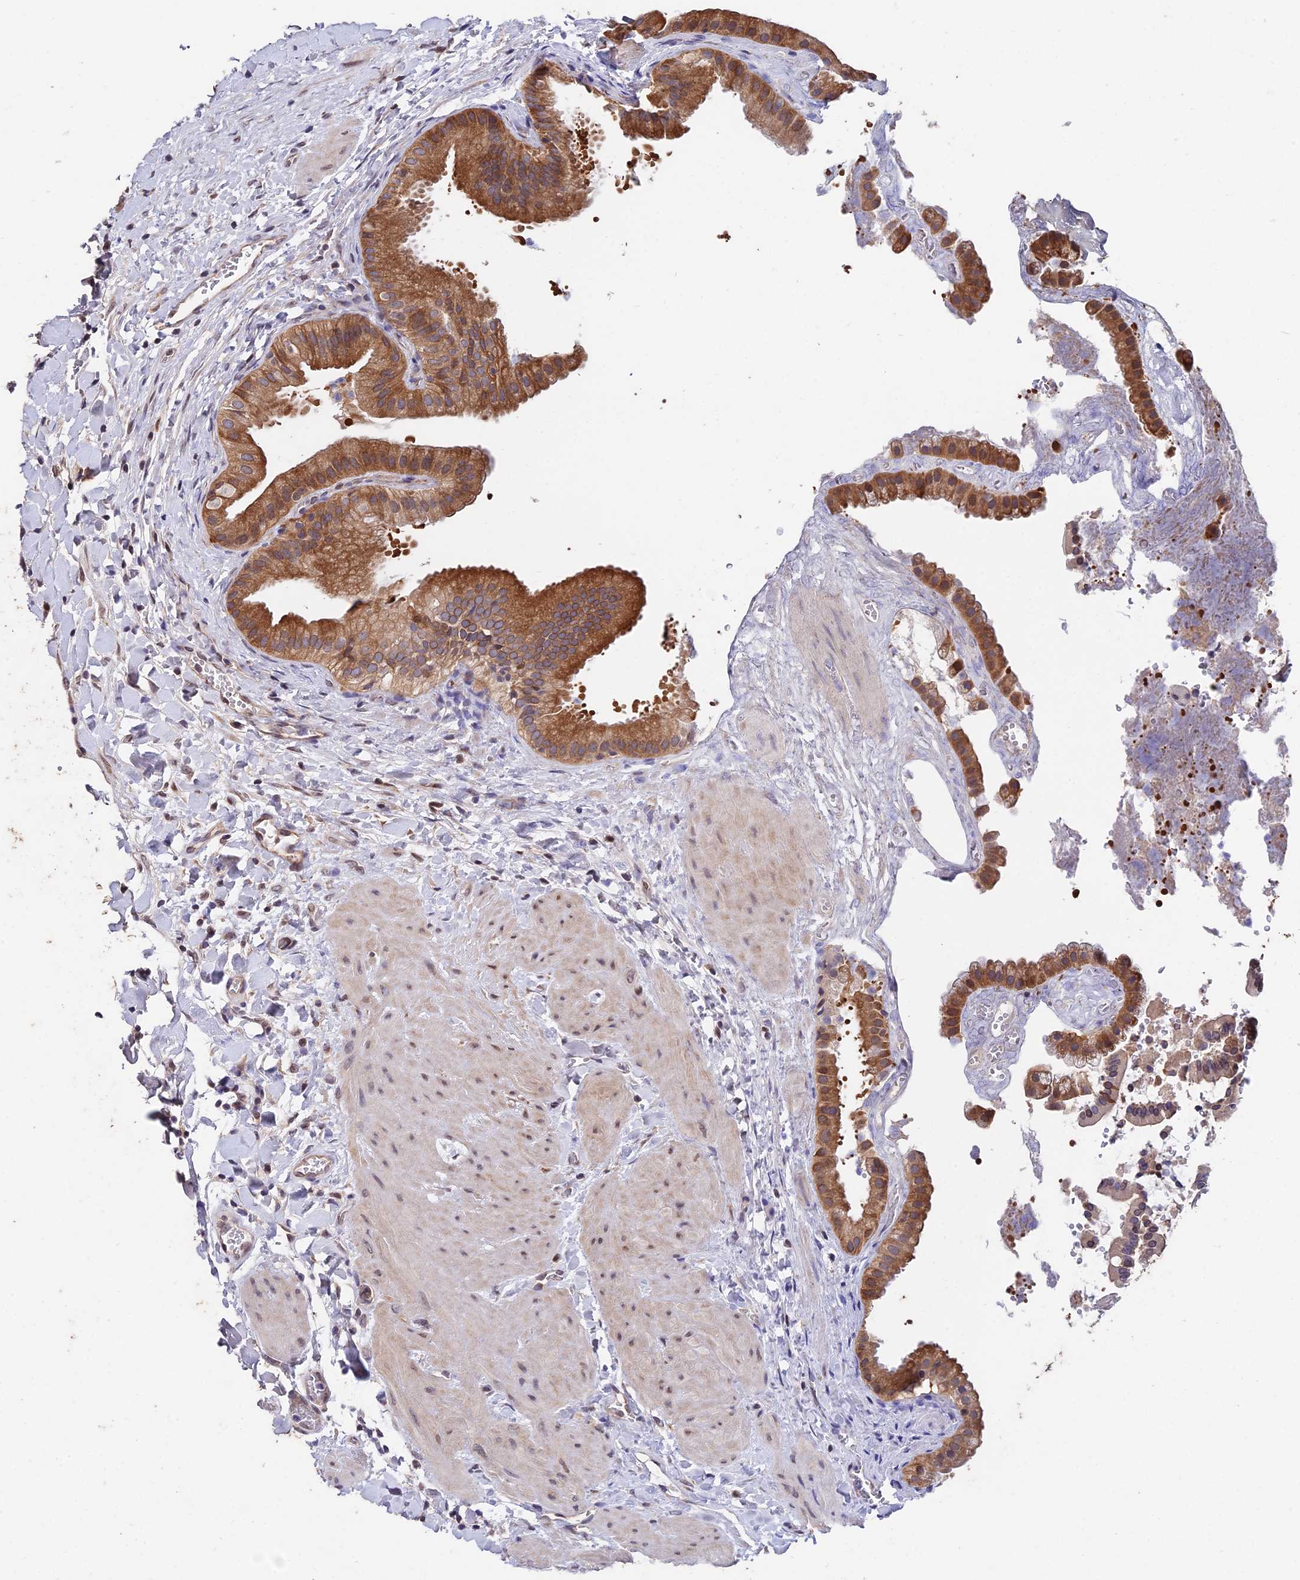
{"staining": {"intensity": "strong", "quantity": ">75%", "location": "cytoplasmic/membranous"}, "tissue": "gallbladder", "cell_type": "Glandular cells", "image_type": "normal", "snomed": [{"axis": "morphology", "description": "Normal tissue, NOS"}, {"axis": "topography", "description": "Gallbladder"}], "caption": "Immunohistochemistry (DAB) staining of normal human gallbladder displays strong cytoplasmic/membranous protein expression in about >75% of glandular cells. The staining was performed using DAB (3,3'-diaminobenzidine), with brown indicating positive protein expression. Nuclei are stained blue with hematoxylin.", "gene": "INPP4A", "patient": {"sex": "male", "age": 55}}